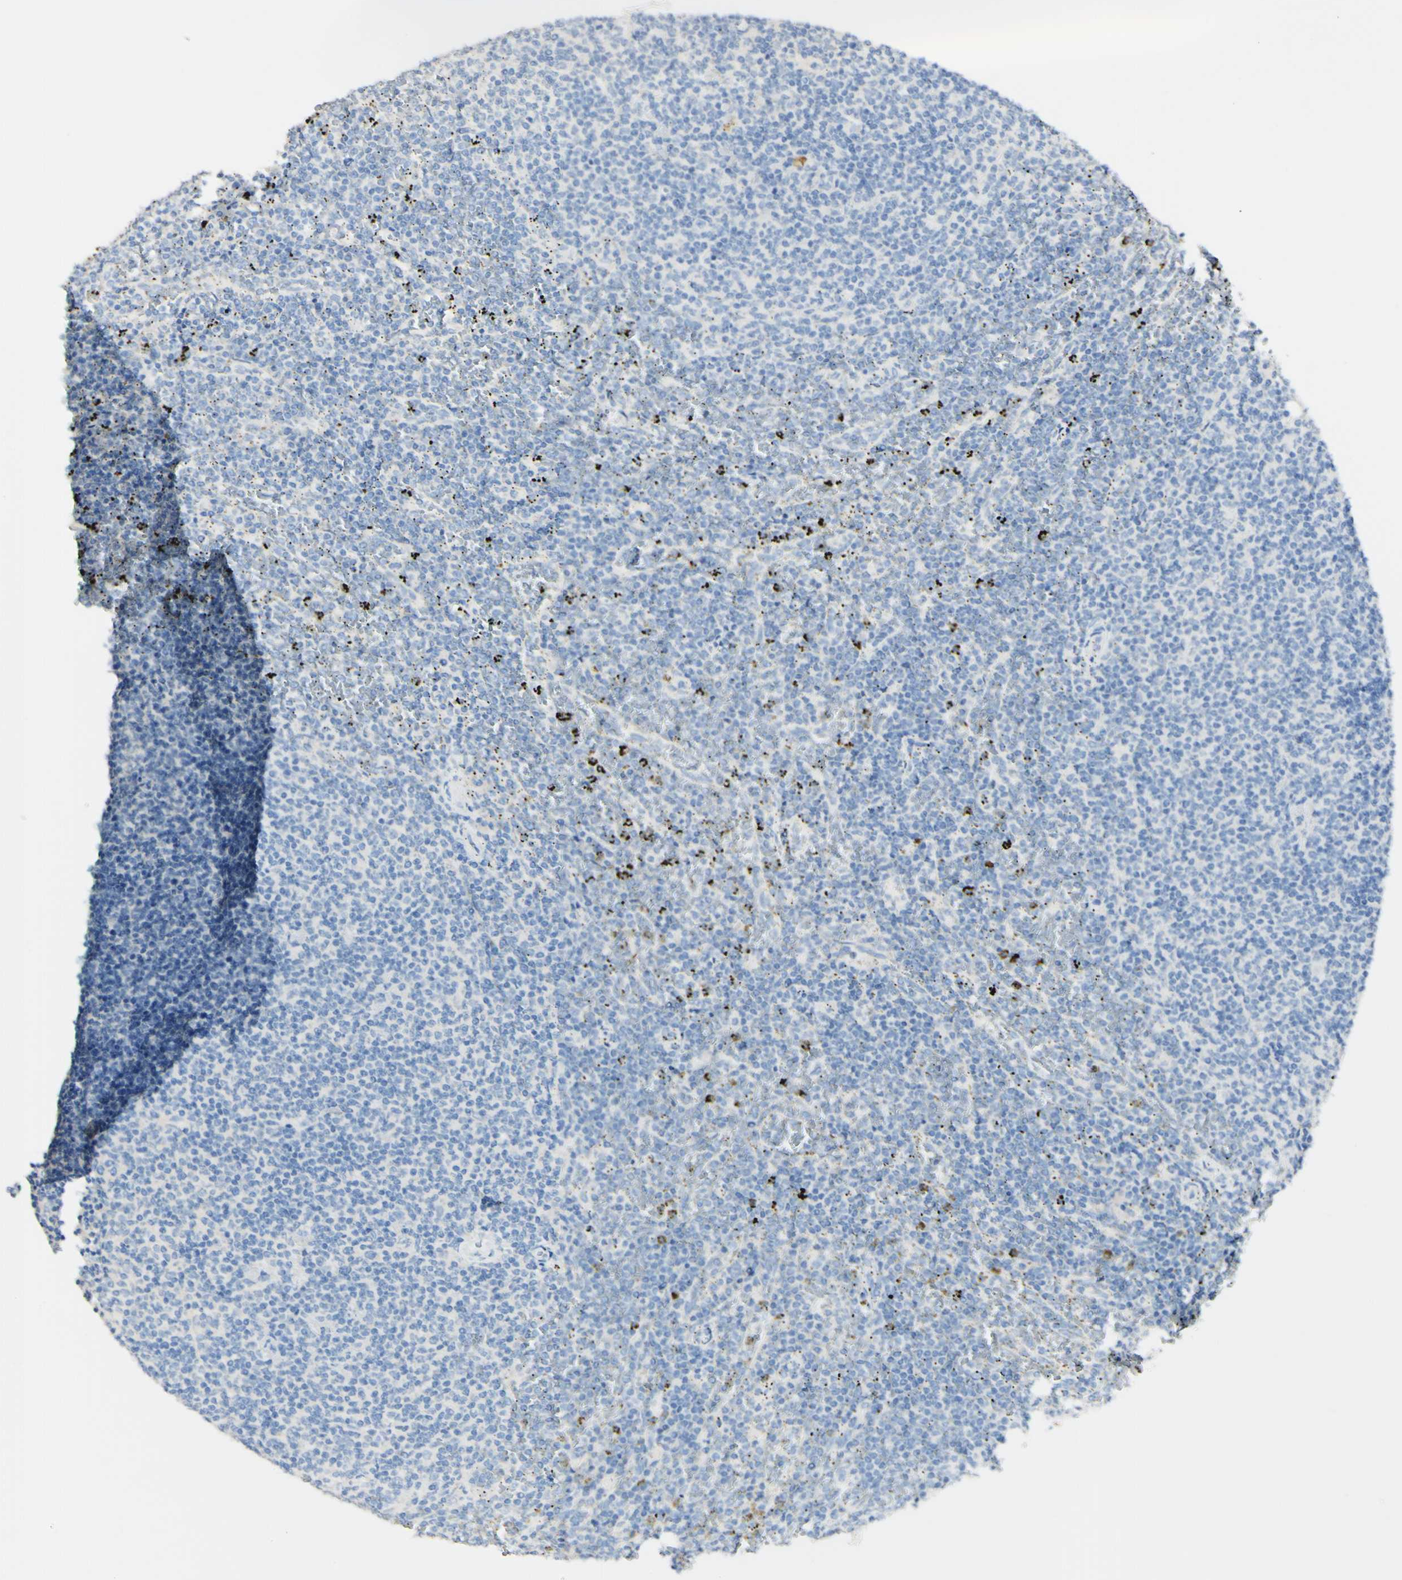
{"staining": {"intensity": "negative", "quantity": "none", "location": "none"}, "tissue": "lymphoma", "cell_type": "Tumor cells", "image_type": "cancer", "snomed": [{"axis": "morphology", "description": "Malignant lymphoma, non-Hodgkin's type, Low grade"}, {"axis": "topography", "description": "Spleen"}], "caption": "DAB (3,3'-diaminobenzidine) immunohistochemical staining of human malignant lymphoma, non-Hodgkin's type (low-grade) displays no significant staining in tumor cells.", "gene": "FGF4", "patient": {"sex": "female", "age": 50}}